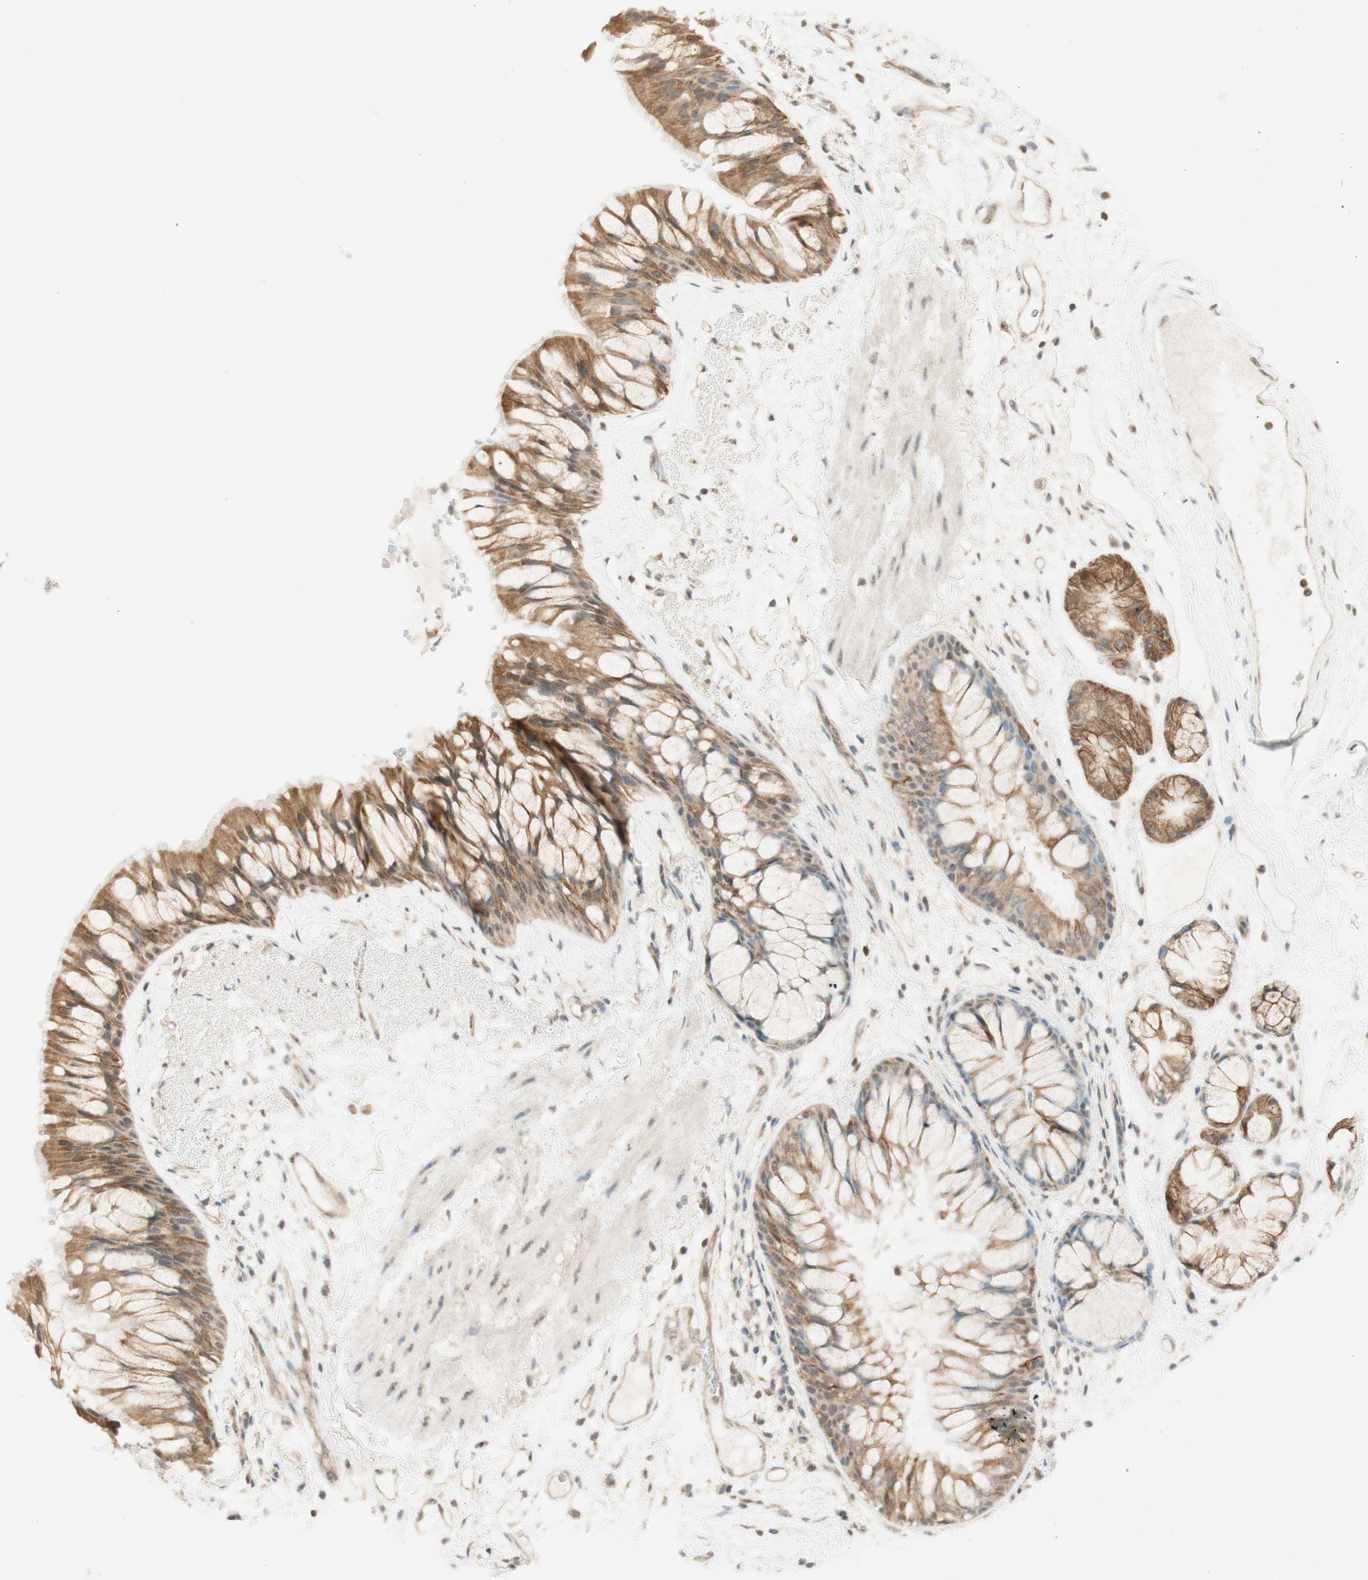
{"staining": {"intensity": "moderate", "quantity": ">75%", "location": "cytoplasmic/membranous"}, "tissue": "bronchus", "cell_type": "Respiratory epithelial cells", "image_type": "normal", "snomed": [{"axis": "morphology", "description": "Normal tissue, NOS"}, {"axis": "topography", "description": "Bronchus"}], "caption": "Immunohistochemical staining of benign human bronchus exhibits moderate cytoplasmic/membranous protein positivity in approximately >75% of respiratory epithelial cells. Using DAB (brown) and hematoxylin (blue) stains, captured at high magnification using brightfield microscopy.", "gene": "SPINT2", "patient": {"sex": "male", "age": 66}}